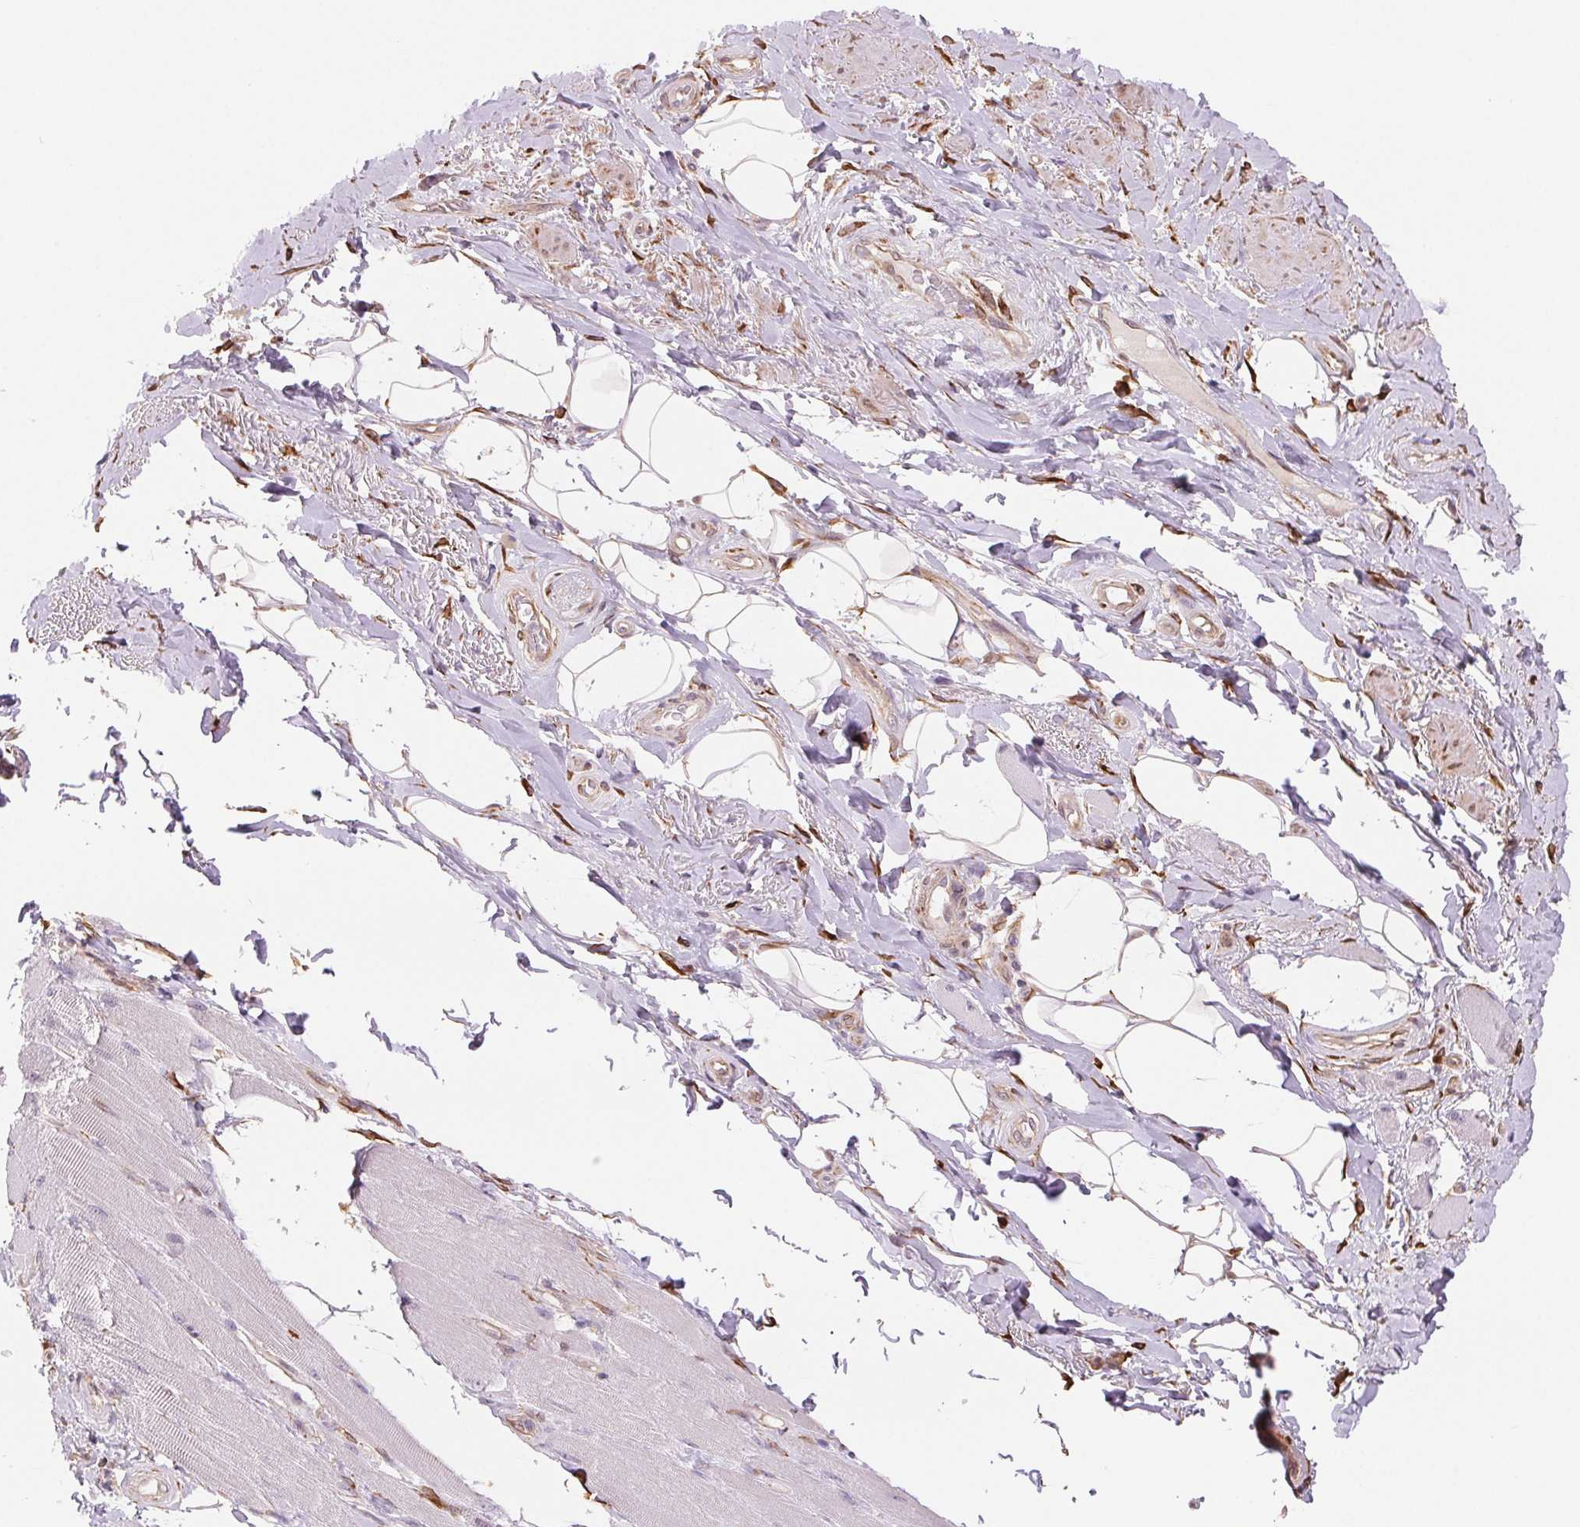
{"staining": {"intensity": "weak", "quantity": ">75%", "location": "cytoplasmic/membranous"}, "tissue": "adipose tissue", "cell_type": "Adipocytes", "image_type": "normal", "snomed": [{"axis": "morphology", "description": "Normal tissue, NOS"}, {"axis": "topography", "description": "Anal"}, {"axis": "topography", "description": "Peripheral nerve tissue"}], "caption": "A brown stain shows weak cytoplasmic/membranous expression of a protein in adipocytes of benign human adipose tissue. The protein is shown in brown color, while the nuclei are stained blue.", "gene": "FKBP10", "patient": {"sex": "male", "age": 53}}